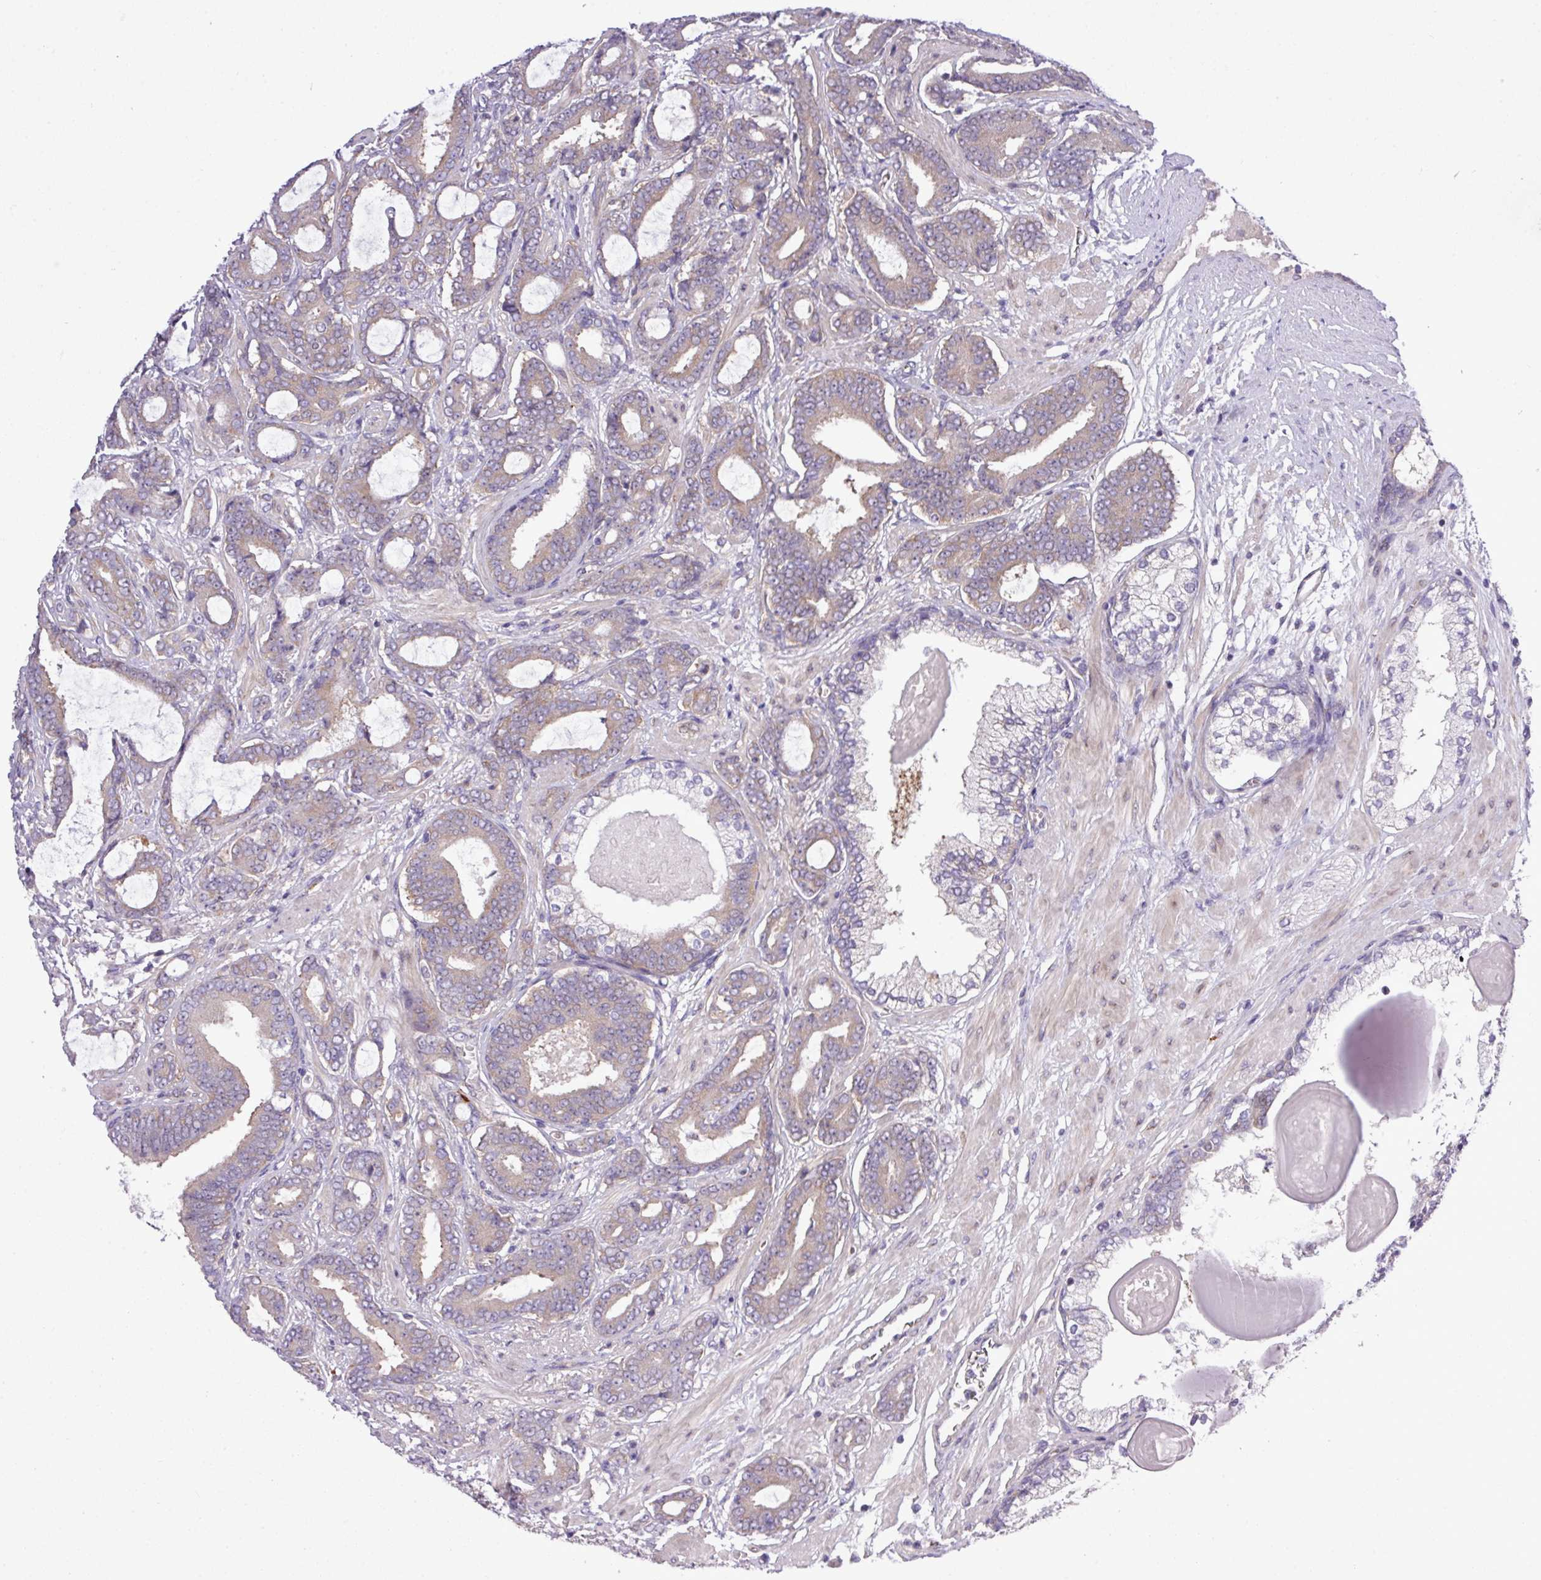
{"staining": {"intensity": "negative", "quantity": "none", "location": "none"}, "tissue": "prostate cancer", "cell_type": "Tumor cells", "image_type": "cancer", "snomed": [{"axis": "morphology", "description": "Adenocarcinoma, Low grade"}, {"axis": "topography", "description": "Prostate and seminal vesicle, NOS"}], "caption": "DAB immunohistochemical staining of prostate cancer (low-grade adenocarcinoma) displays no significant expression in tumor cells. The staining is performed using DAB (3,3'-diaminobenzidine) brown chromogen with nuclei counter-stained in using hematoxylin.", "gene": "FAM222B", "patient": {"sex": "male", "age": 61}}